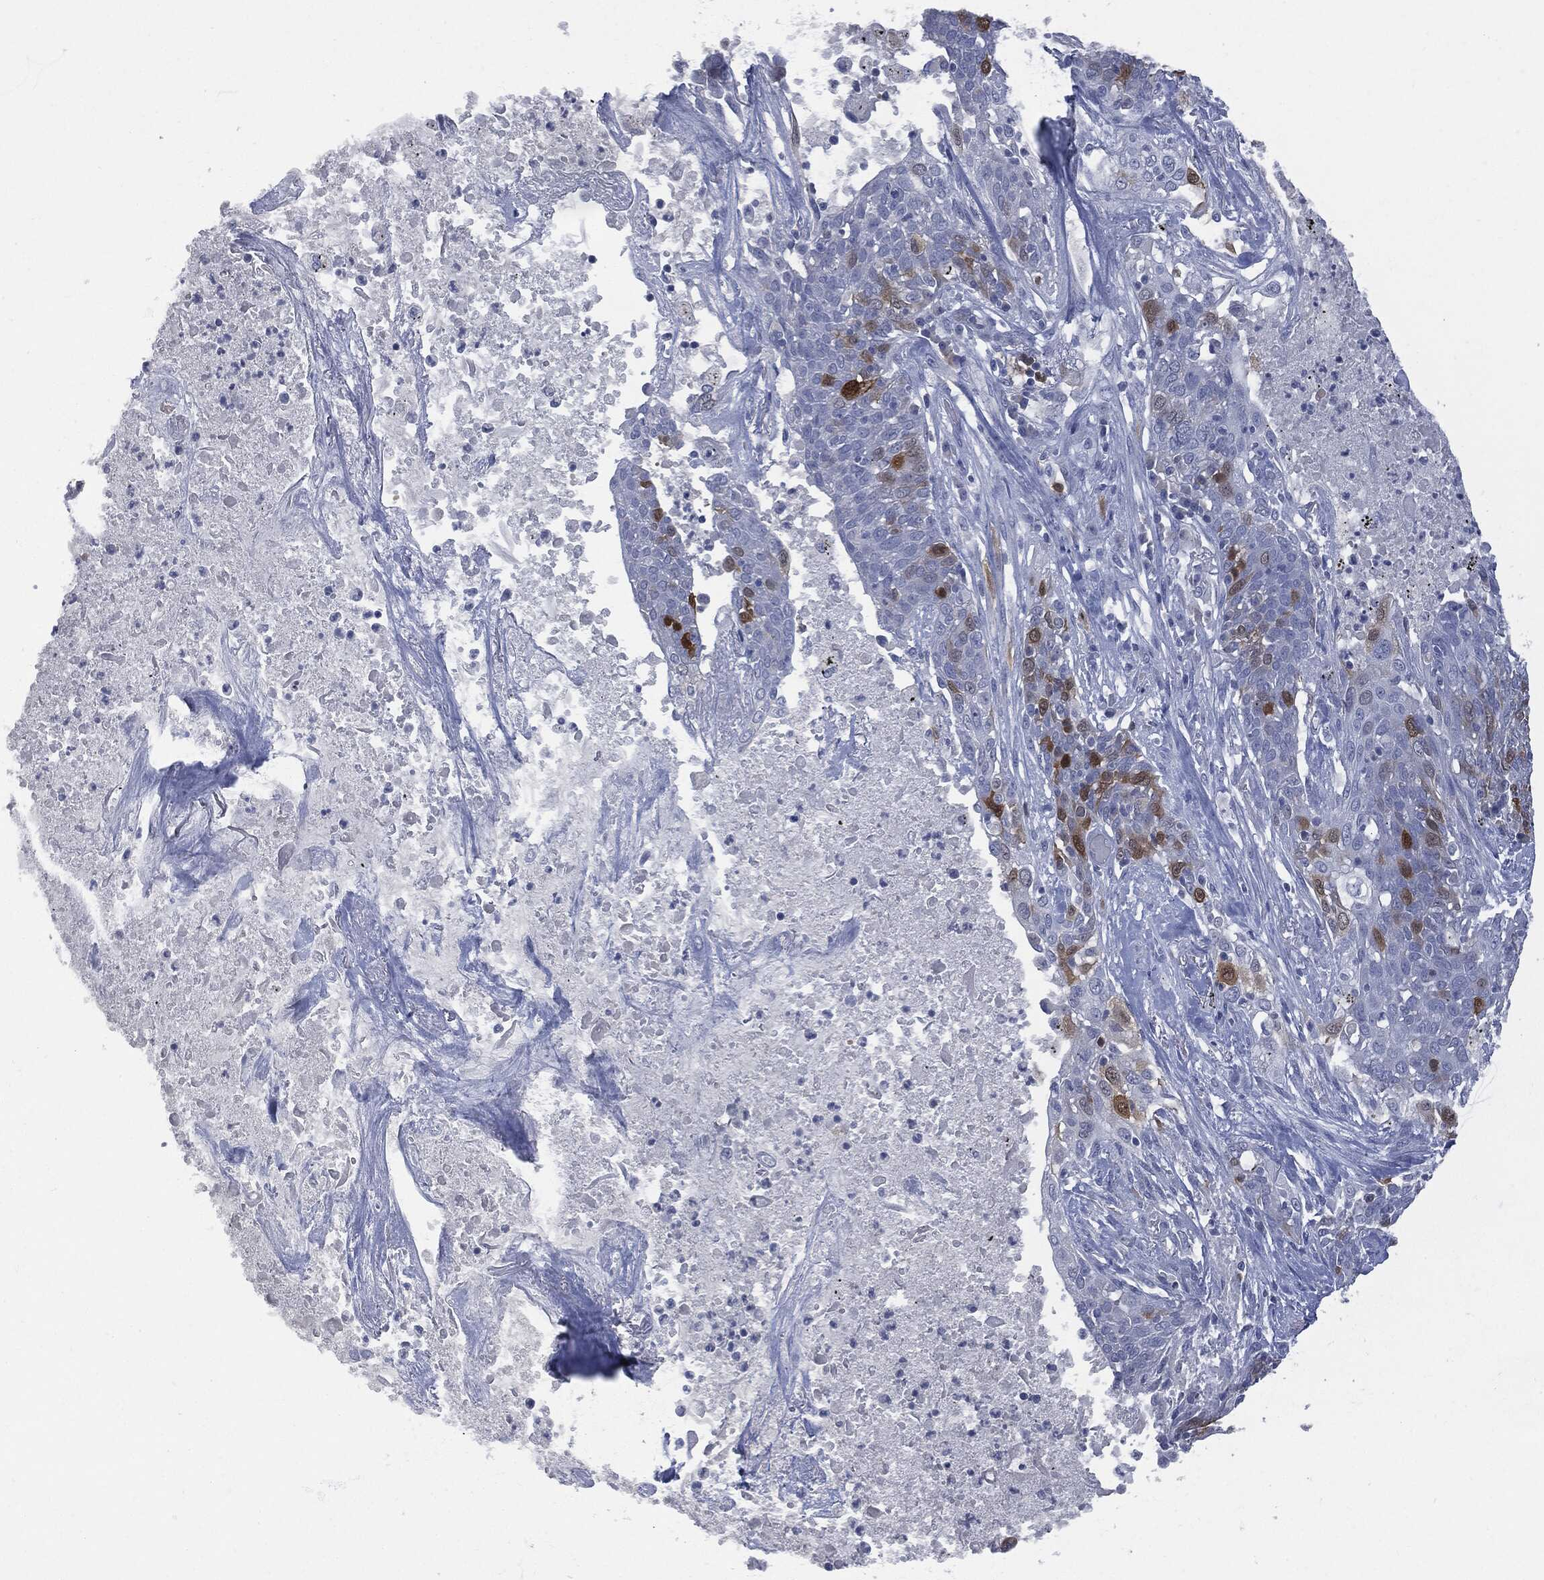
{"staining": {"intensity": "moderate", "quantity": "<25%", "location": "cytoplasmic/membranous"}, "tissue": "lung cancer", "cell_type": "Tumor cells", "image_type": "cancer", "snomed": [{"axis": "morphology", "description": "Squamous cell carcinoma, NOS"}, {"axis": "topography", "description": "Lung"}], "caption": "This micrograph exhibits lung cancer (squamous cell carcinoma) stained with IHC to label a protein in brown. The cytoplasmic/membranous of tumor cells show moderate positivity for the protein. Nuclei are counter-stained blue.", "gene": "UBE2C", "patient": {"sex": "male", "age": 82}}